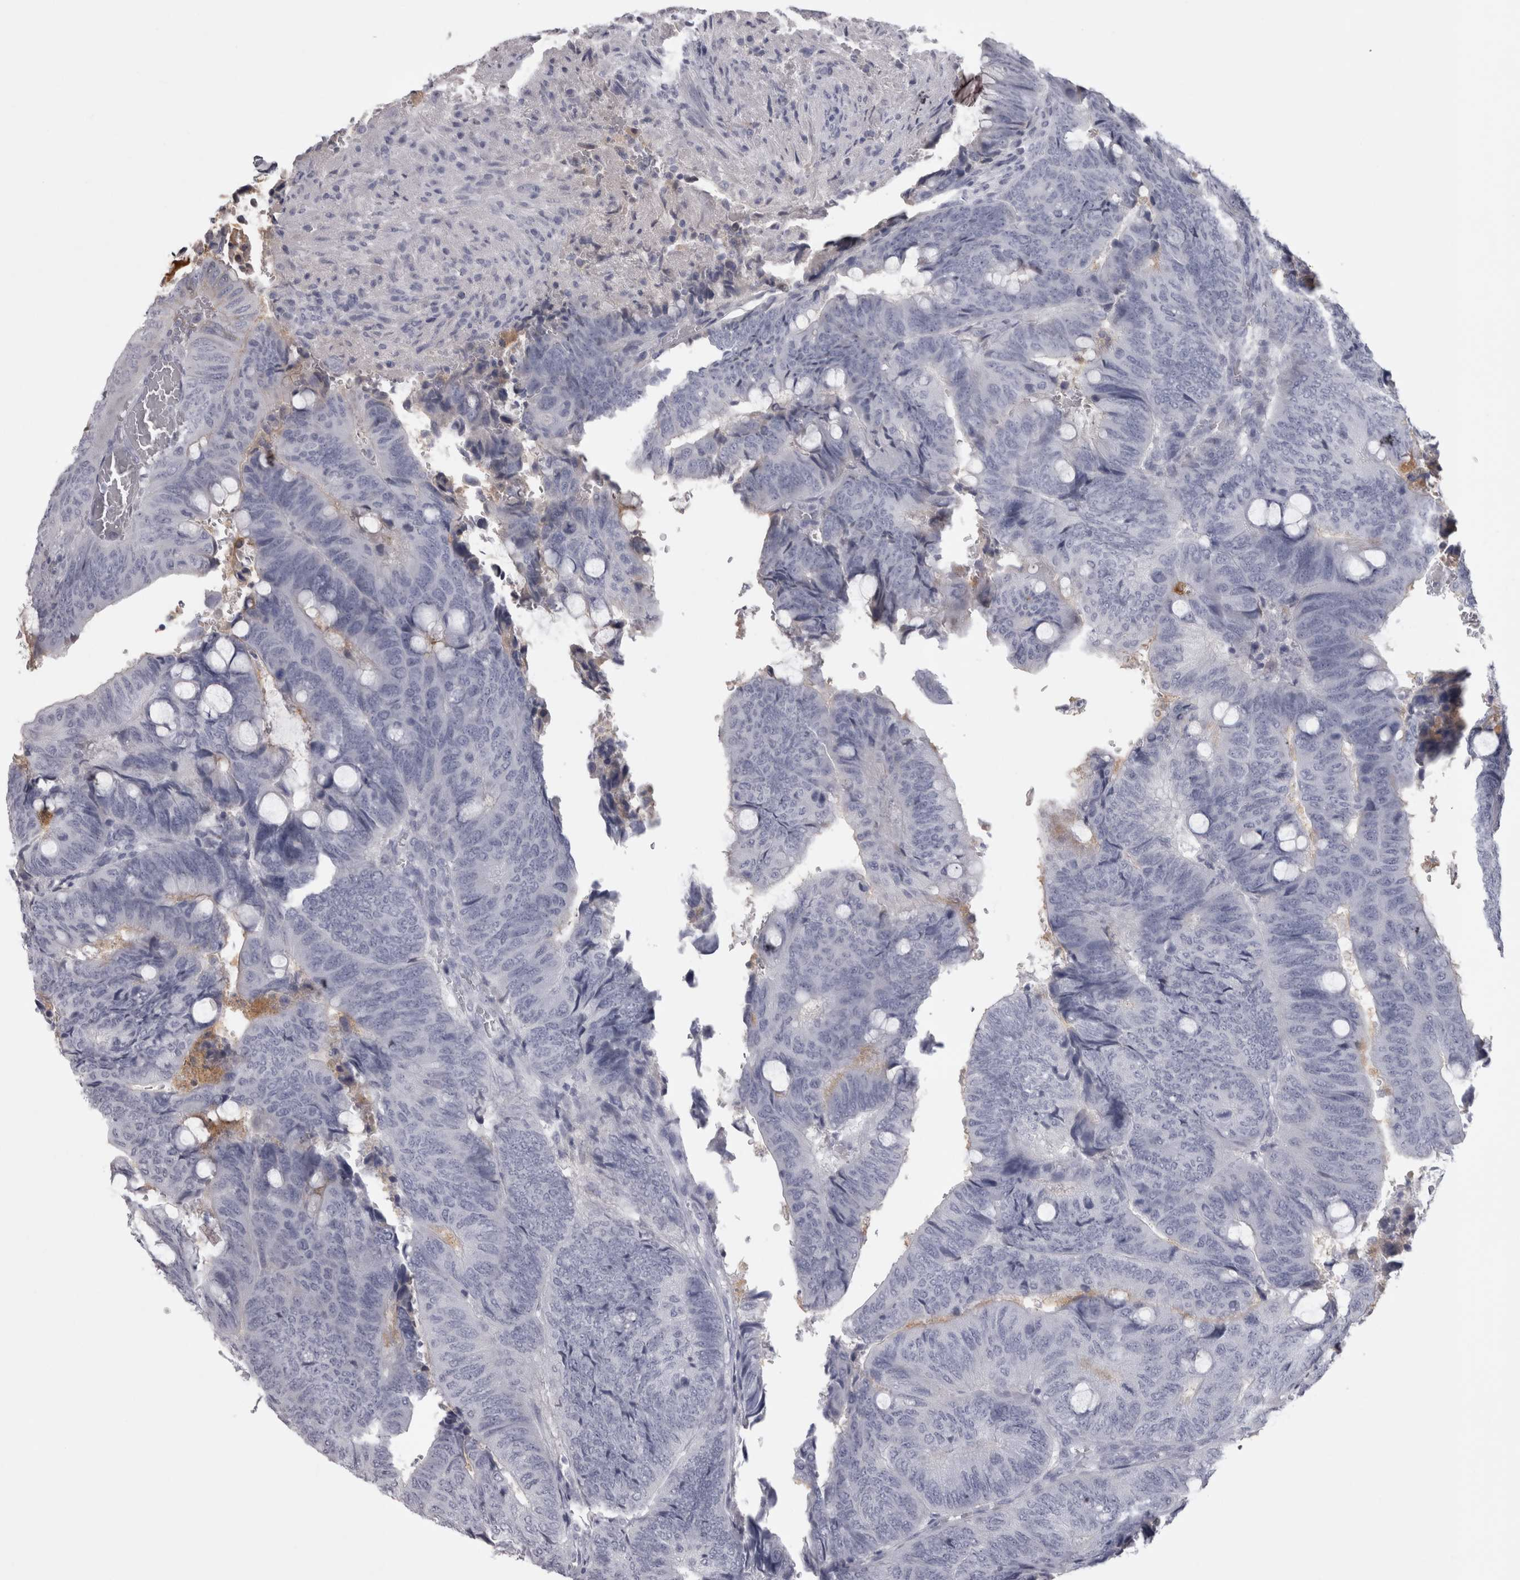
{"staining": {"intensity": "negative", "quantity": "none", "location": "none"}, "tissue": "colorectal cancer", "cell_type": "Tumor cells", "image_type": "cancer", "snomed": [{"axis": "morphology", "description": "Normal tissue, NOS"}, {"axis": "morphology", "description": "Adenocarcinoma, NOS"}, {"axis": "topography", "description": "Rectum"}, {"axis": "topography", "description": "Peripheral nerve tissue"}], "caption": "Micrograph shows no protein expression in tumor cells of colorectal adenocarcinoma tissue.", "gene": "SAA4", "patient": {"sex": "male", "age": 92}}